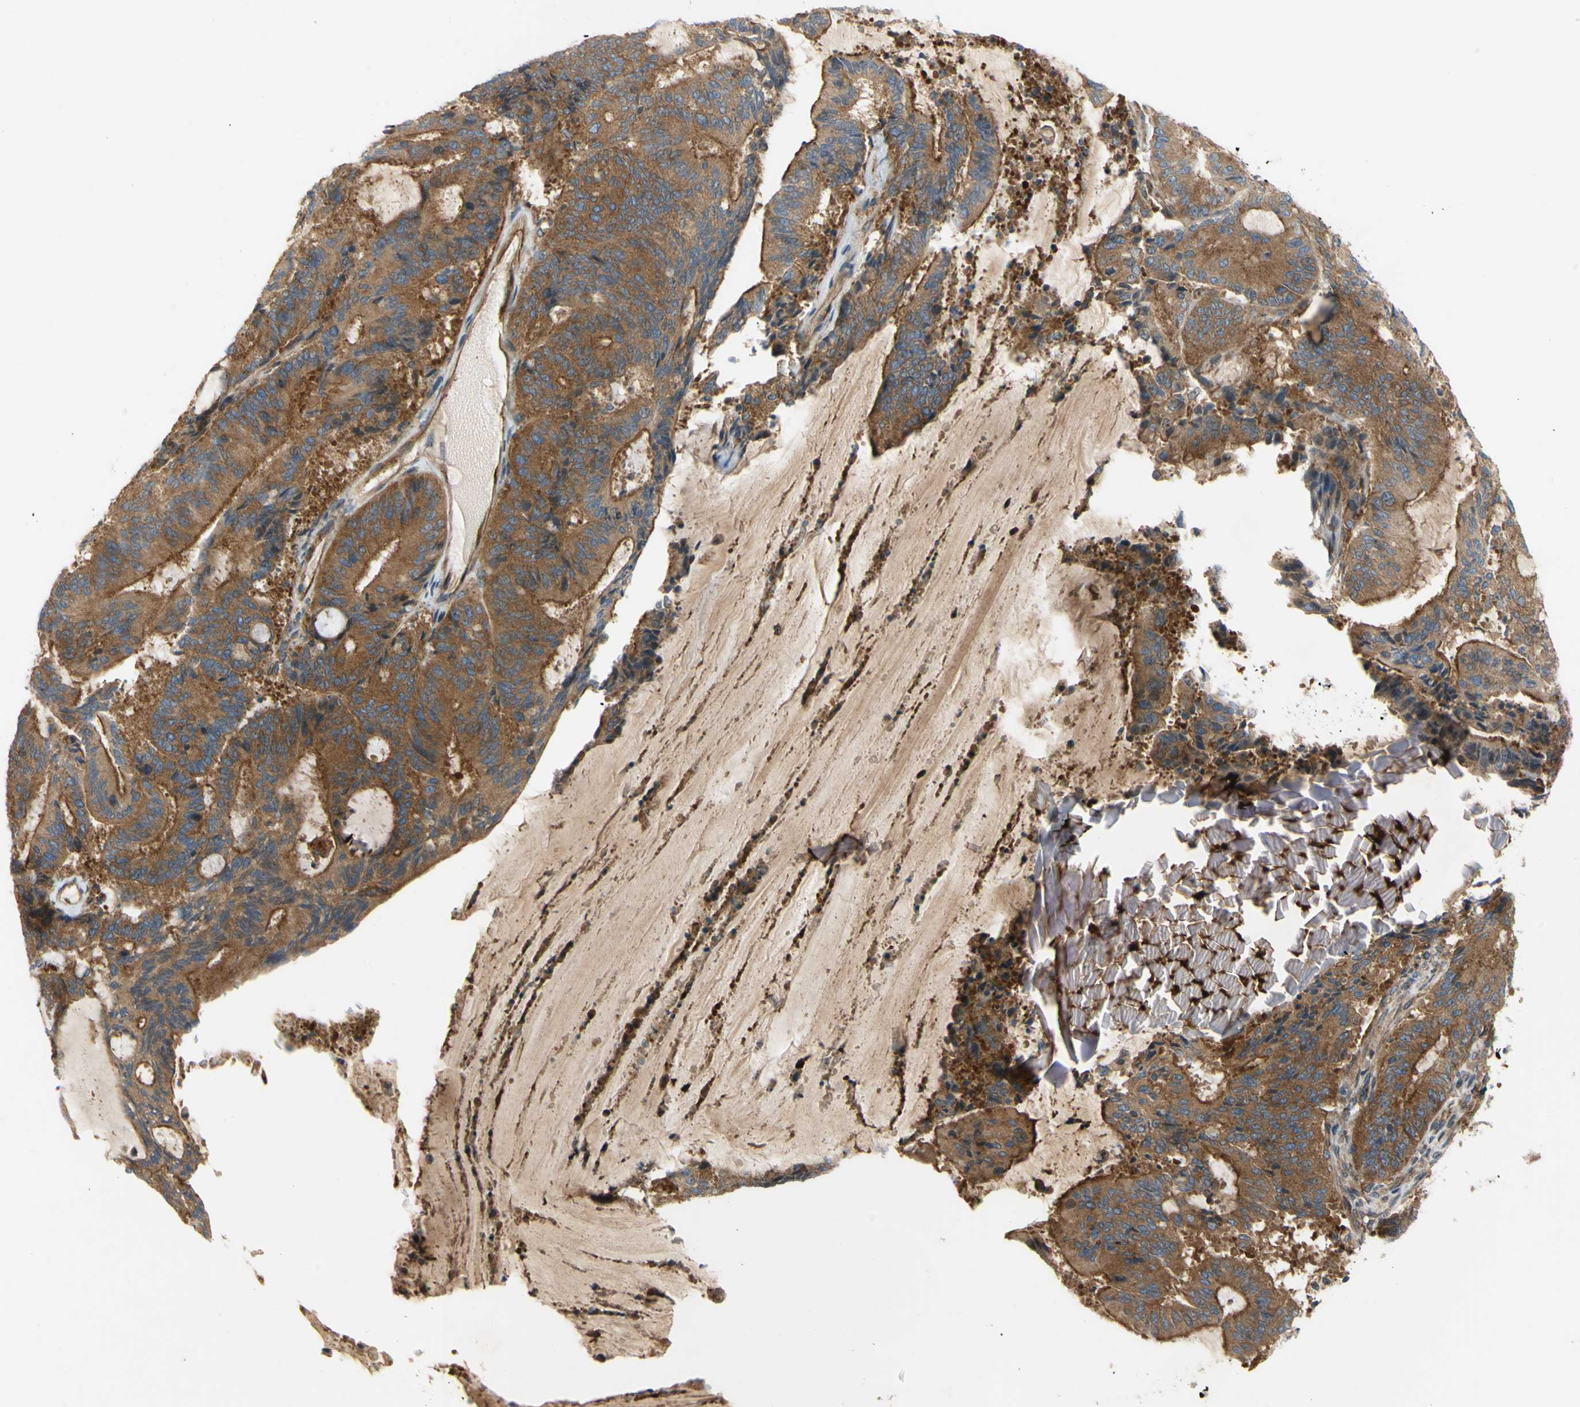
{"staining": {"intensity": "strong", "quantity": ">75%", "location": "cytoplasmic/membranous"}, "tissue": "liver cancer", "cell_type": "Tumor cells", "image_type": "cancer", "snomed": [{"axis": "morphology", "description": "Cholangiocarcinoma"}, {"axis": "topography", "description": "Liver"}], "caption": "Cholangiocarcinoma (liver) tissue exhibits strong cytoplasmic/membranous positivity in approximately >75% of tumor cells, visualized by immunohistochemistry.", "gene": "TUBG2", "patient": {"sex": "female", "age": 73}}